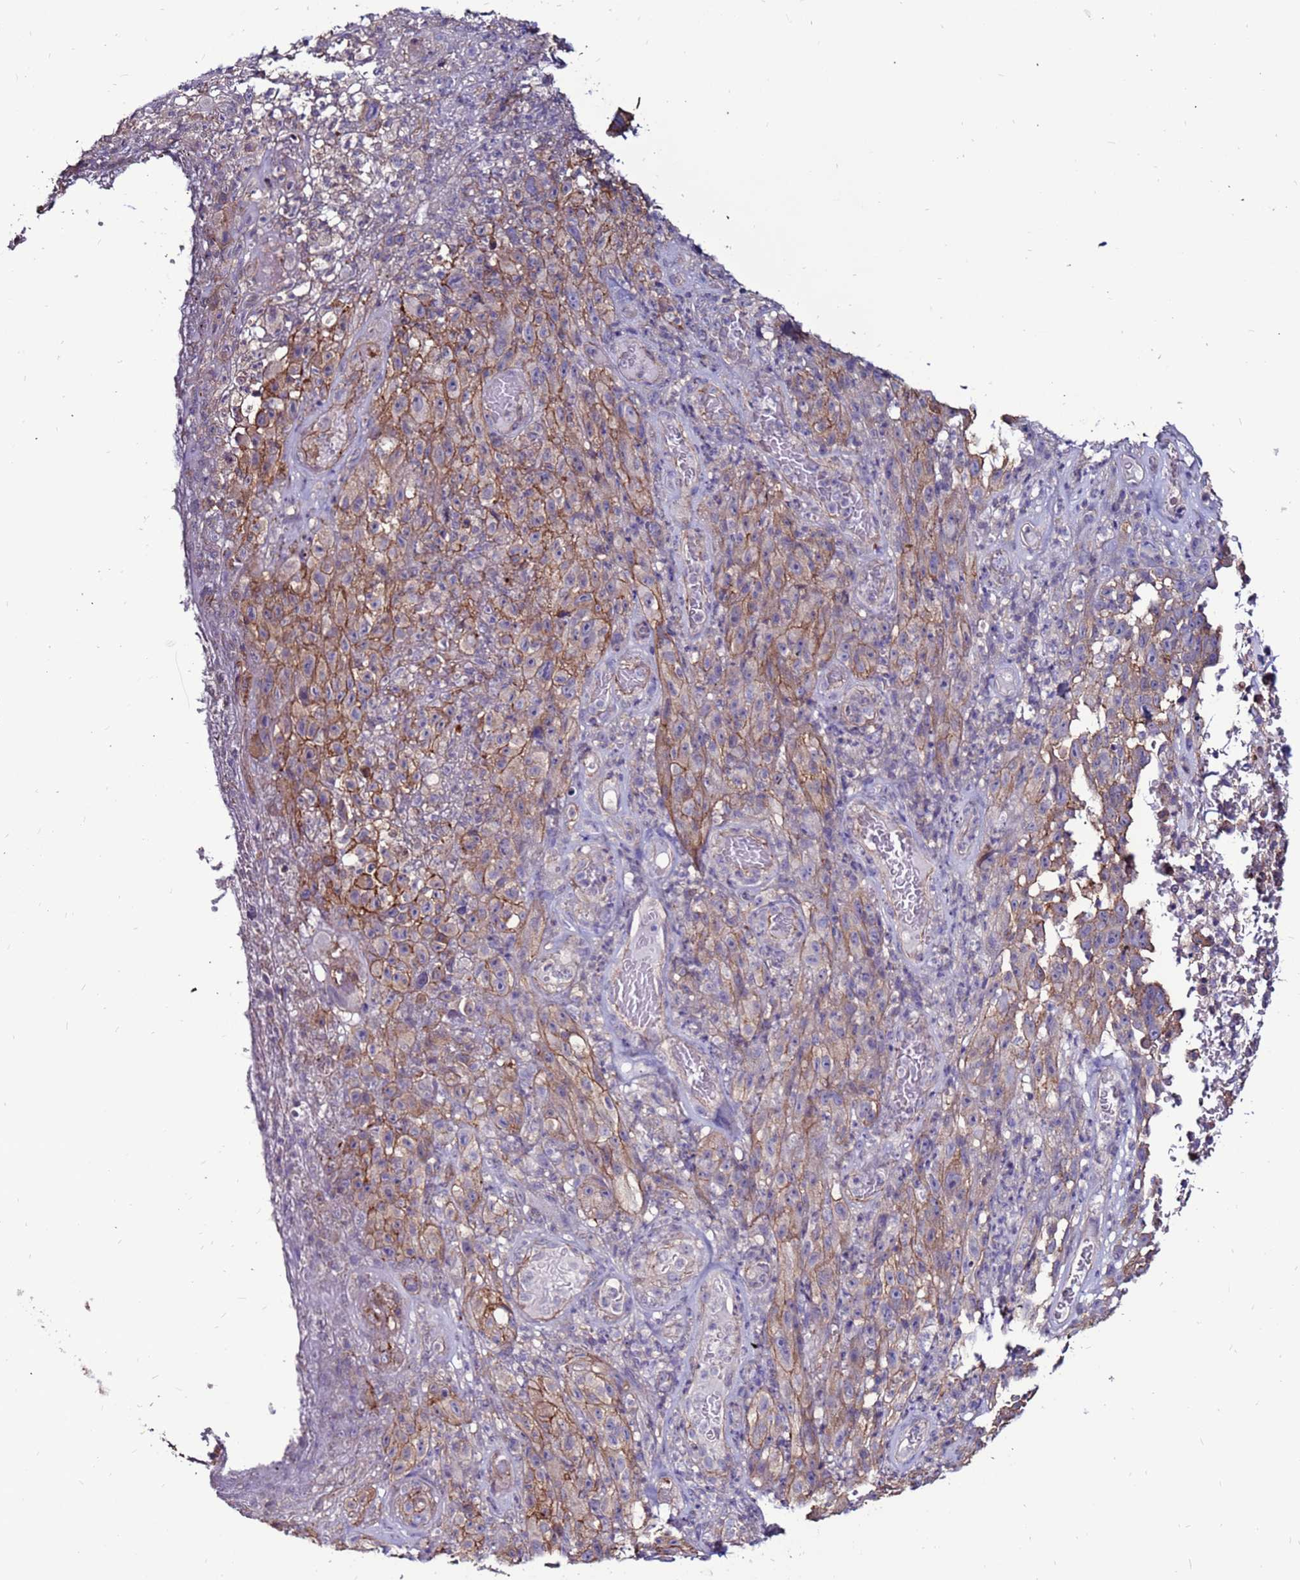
{"staining": {"intensity": "moderate", "quantity": "<25%", "location": "cytoplasmic/membranous"}, "tissue": "melanoma", "cell_type": "Tumor cells", "image_type": "cancer", "snomed": [{"axis": "morphology", "description": "Malignant melanoma, NOS"}, {"axis": "topography", "description": "Skin"}], "caption": "This photomicrograph shows malignant melanoma stained with immunohistochemistry to label a protein in brown. The cytoplasmic/membranous of tumor cells show moderate positivity for the protein. Nuclei are counter-stained blue.", "gene": "NRN1L", "patient": {"sex": "female", "age": 82}}